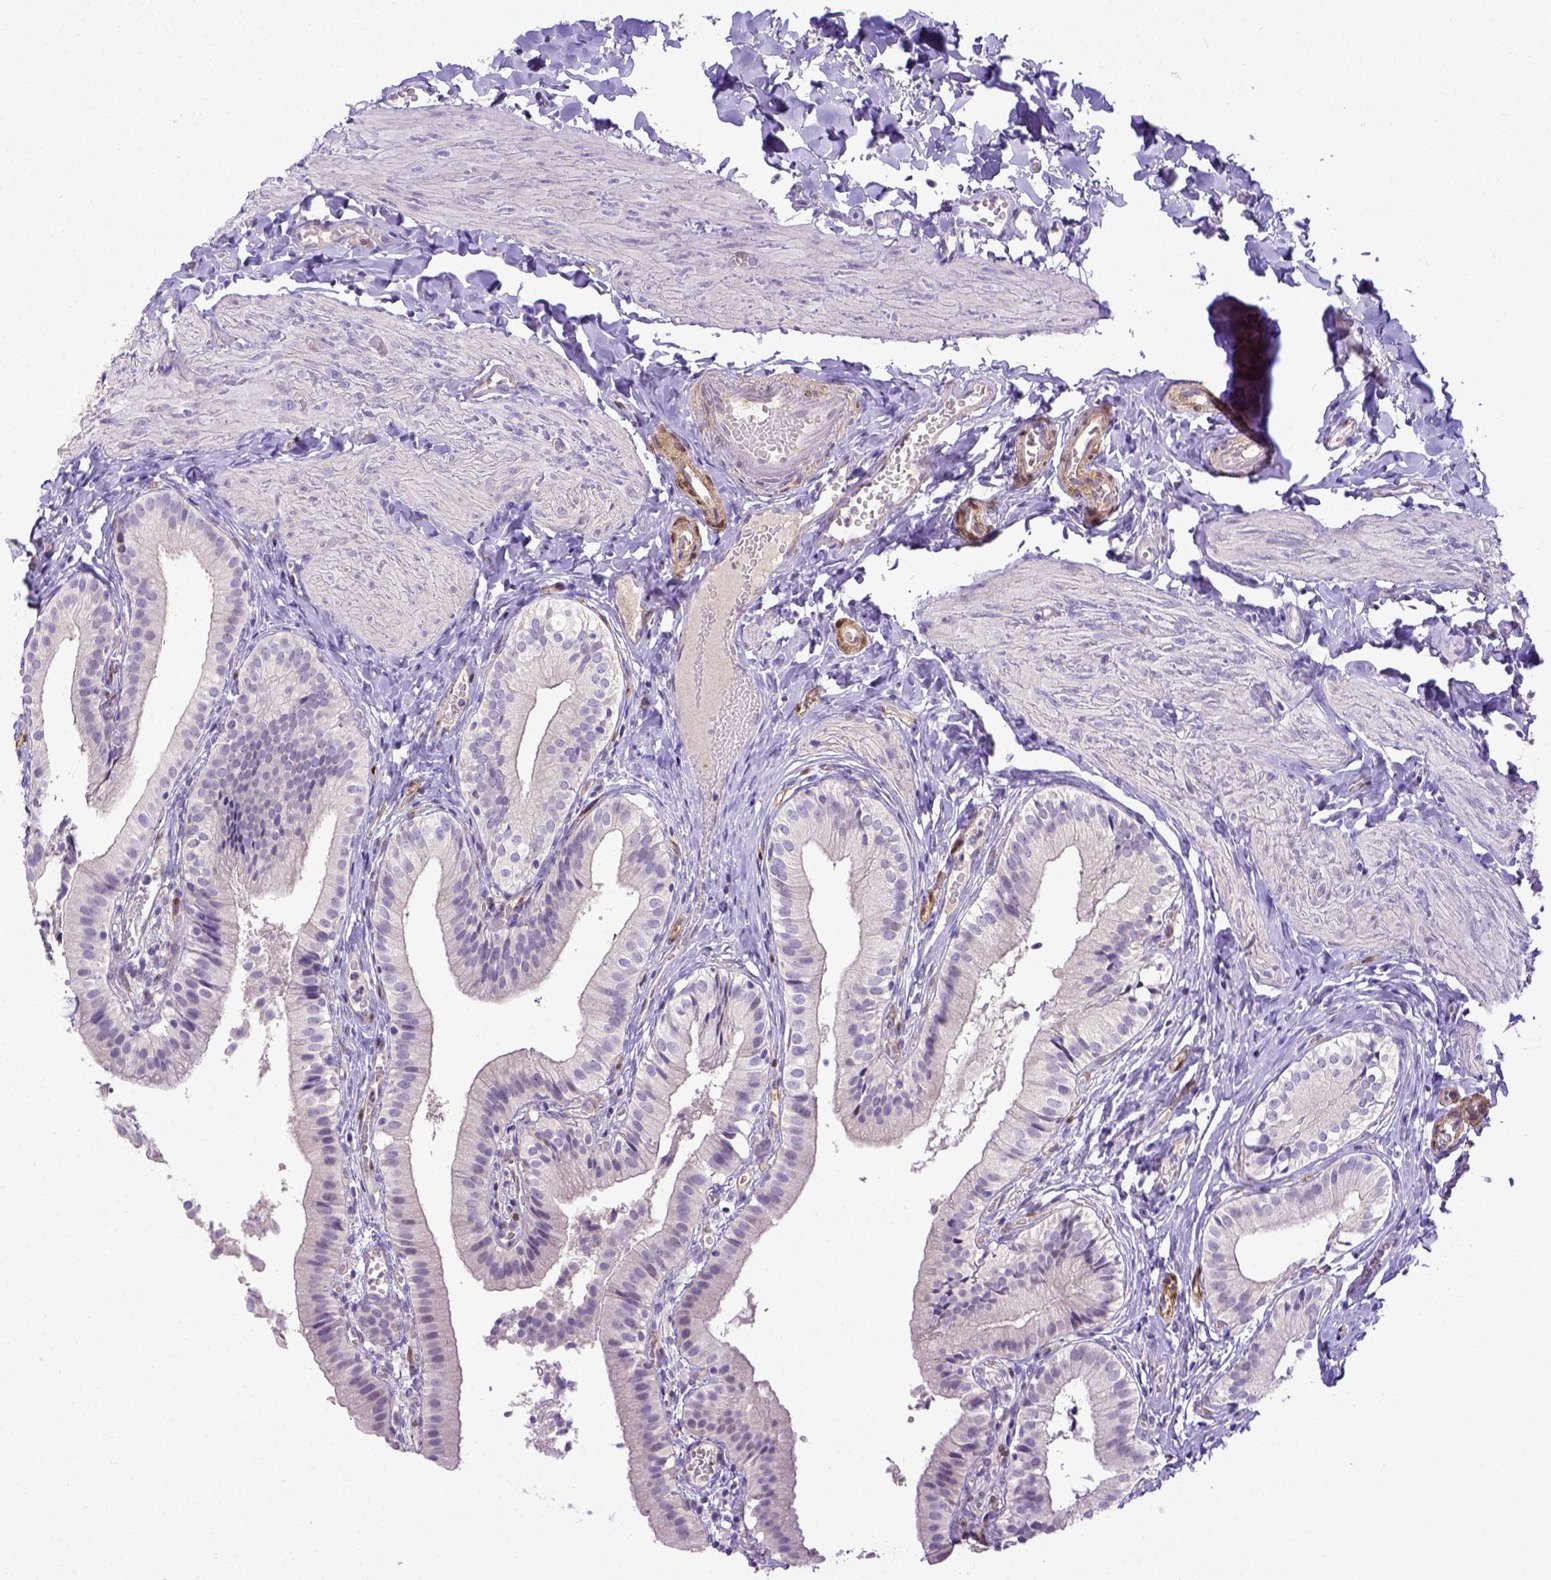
{"staining": {"intensity": "negative", "quantity": "none", "location": "none"}, "tissue": "gallbladder", "cell_type": "Glandular cells", "image_type": "normal", "snomed": [{"axis": "morphology", "description": "Normal tissue, NOS"}, {"axis": "topography", "description": "Gallbladder"}], "caption": "An immunohistochemistry image of unremarkable gallbladder is shown. There is no staining in glandular cells of gallbladder.", "gene": "BTN1A1", "patient": {"sex": "female", "age": 47}}